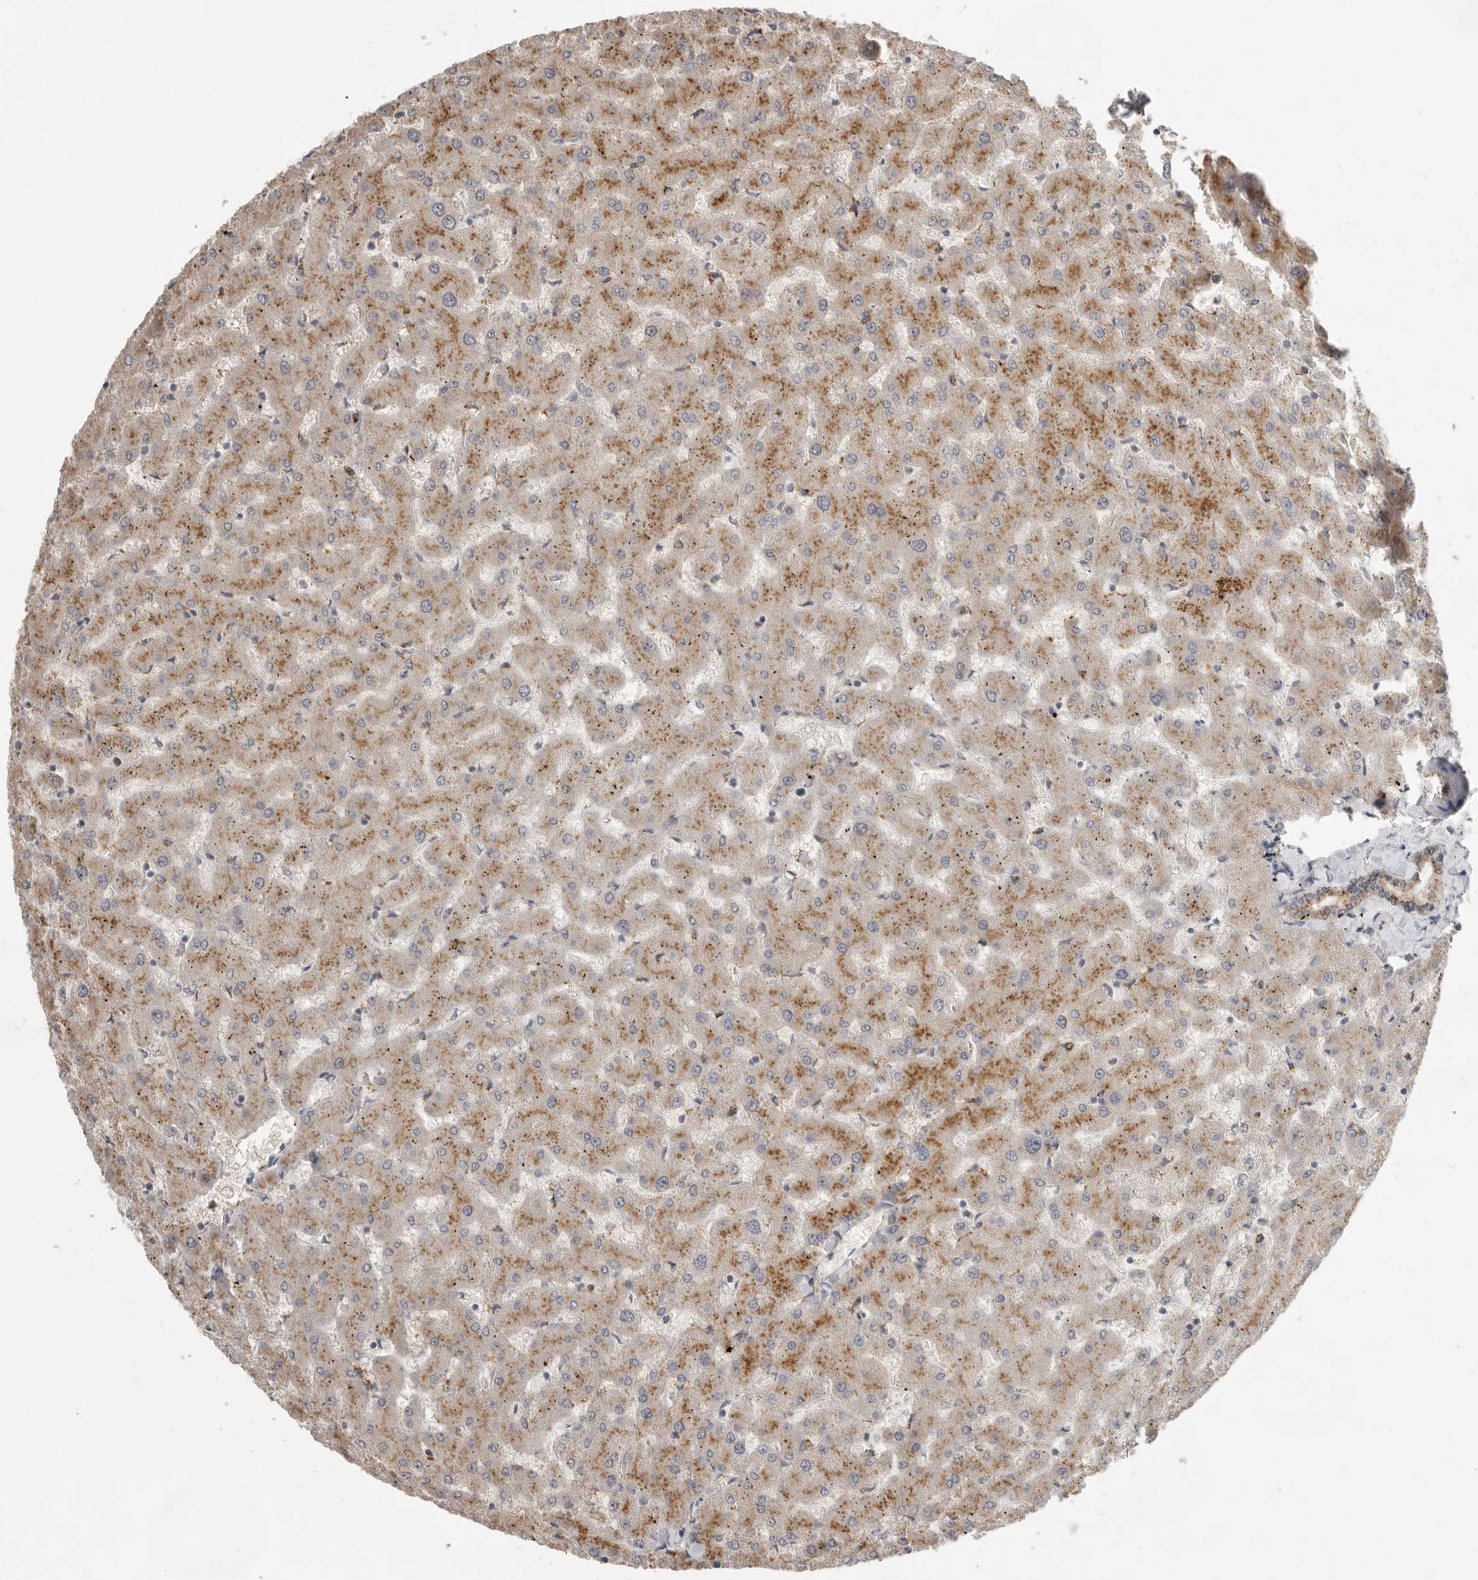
{"staining": {"intensity": "moderate", "quantity": "25%-75%", "location": "cytoplasmic/membranous"}, "tissue": "liver", "cell_type": "Cholangiocytes", "image_type": "normal", "snomed": [{"axis": "morphology", "description": "Normal tissue, NOS"}, {"axis": "topography", "description": "Liver"}], "caption": "A micrograph of human liver stained for a protein displays moderate cytoplasmic/membranous brown staining in cholangiocytes. The staining was performed using DAB (3,3'-diaminobenzidine), with brown indicating positive protein expression. Nuclei are stained blue with hematoxylin.", "gene": "TLR3", "patient": {"sex": "female", "age": 63}}